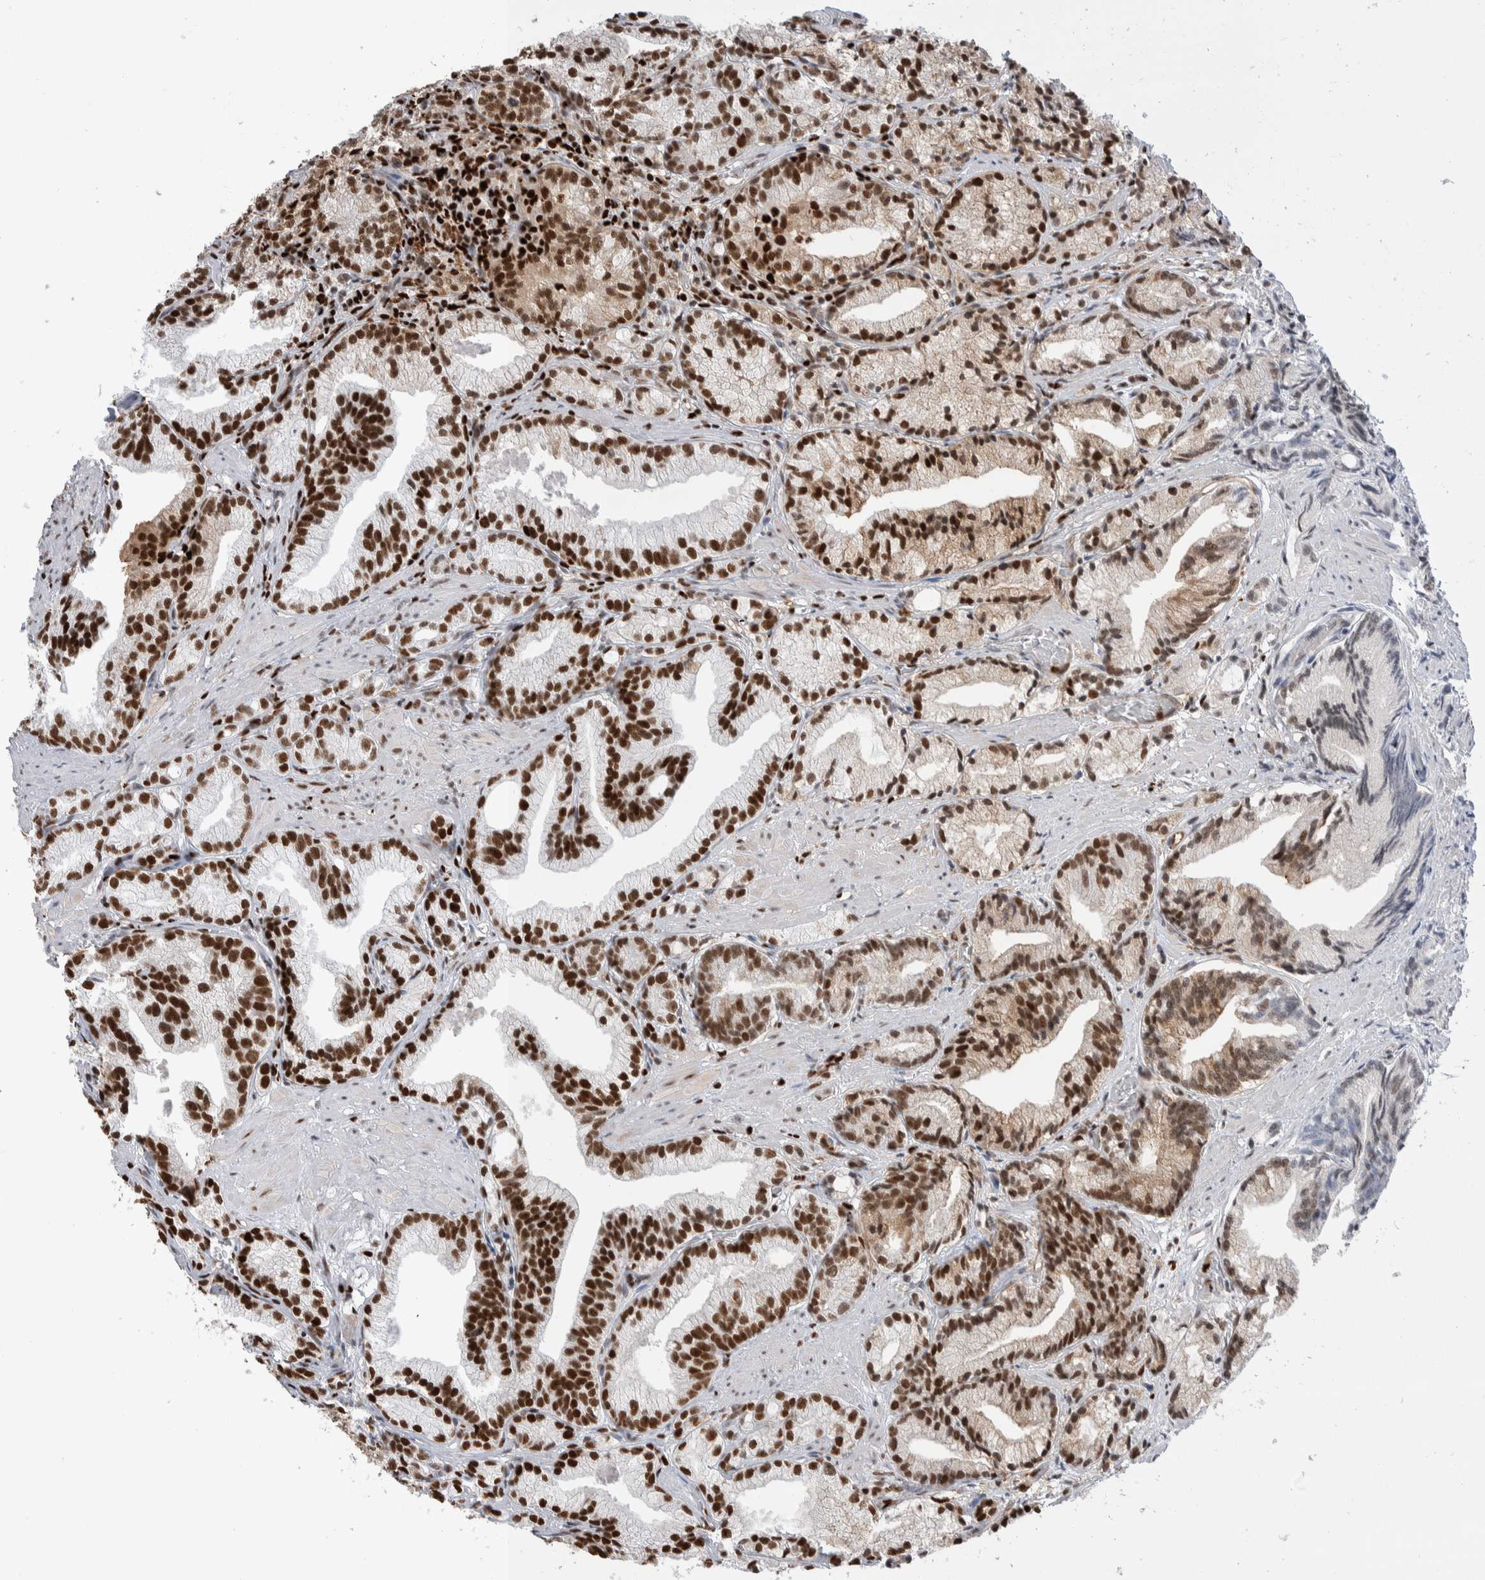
{"staining": {"intensity": "strong", "quantity": ">75%", "location": "nuclear"}, "tissue": "prostate cancer", "cell_type": "Tumor cells", "image_type": "cancer", "snomed": [{"axis": "morphology", "description": "Adenocarcinoma, Low grade"}, {"axis": "topography", "description": "Prostate"}], "caption": "This histopathology image exhibits IHC staining of prostate cancer, with high strong nuclear expression in approximately >75% of tumor cells.", "gene": "RNASEK-C17orf49", "patient": {"sex": "male", "age": 89}}